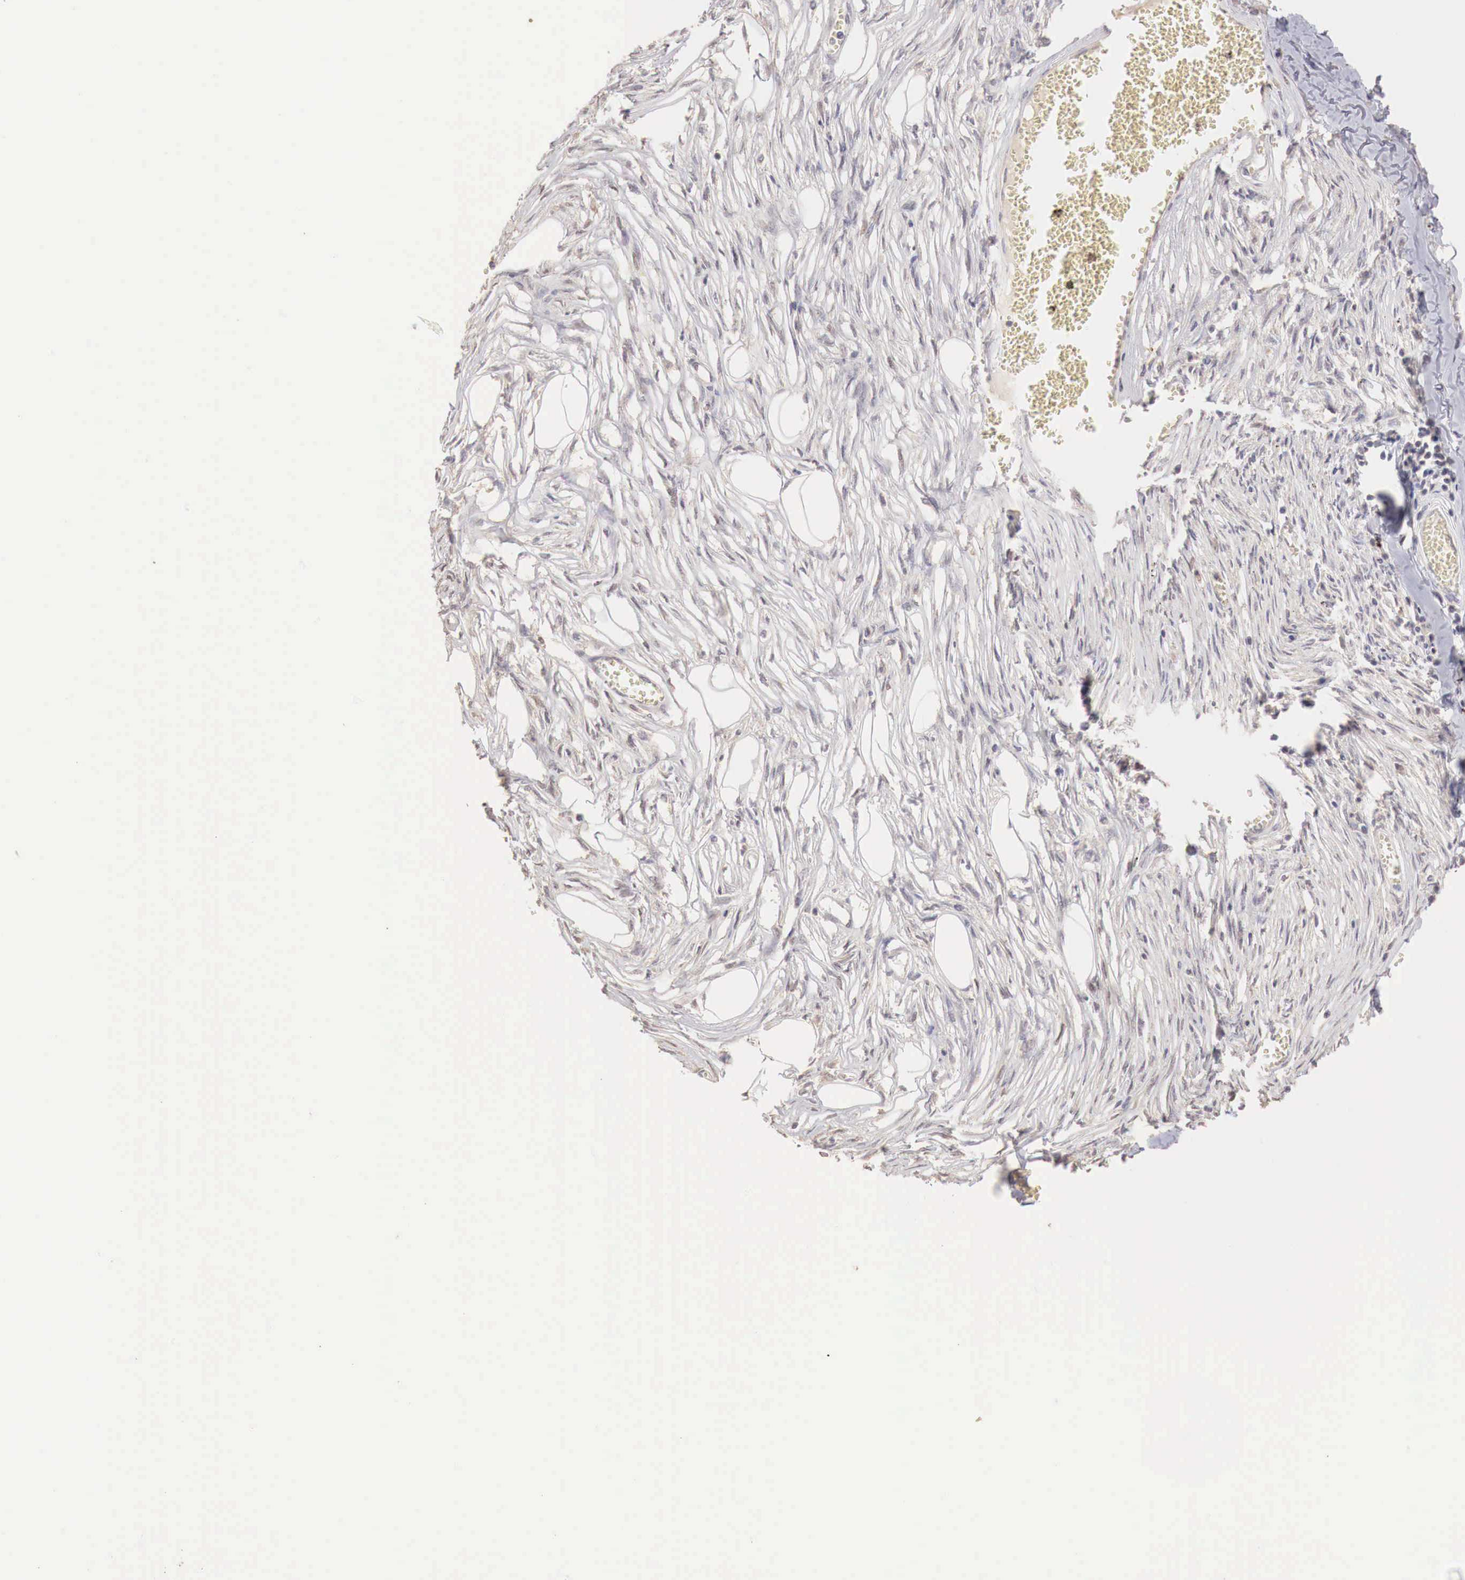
{"staining": {"intensity": "weak", "quantity": ">75%", "location": "nuclear"}, "tissue": "adipose tissue", "cell_type": "Adipocytes", "image_type": "normal", "snomed": [{"axis": "morphology", "description": "Normal tissue, NOS"}, {"axis": "morphology", "description": "Sarcoma, NOS"}, {"axis": "topography", "description": "Skin"}, {"axis": "topography", "description": "Soft tissue"}], "caption": "Brown immunohistochemical staining in normal adipose tissue demonstrates weak nuclear positivity in approximately >75% of adipocytes. Ihc stains the protein in brown and the nuclei are stained blue.", "gene": "TBC1D9", "patient": {"sex": "female", "age": 51}}